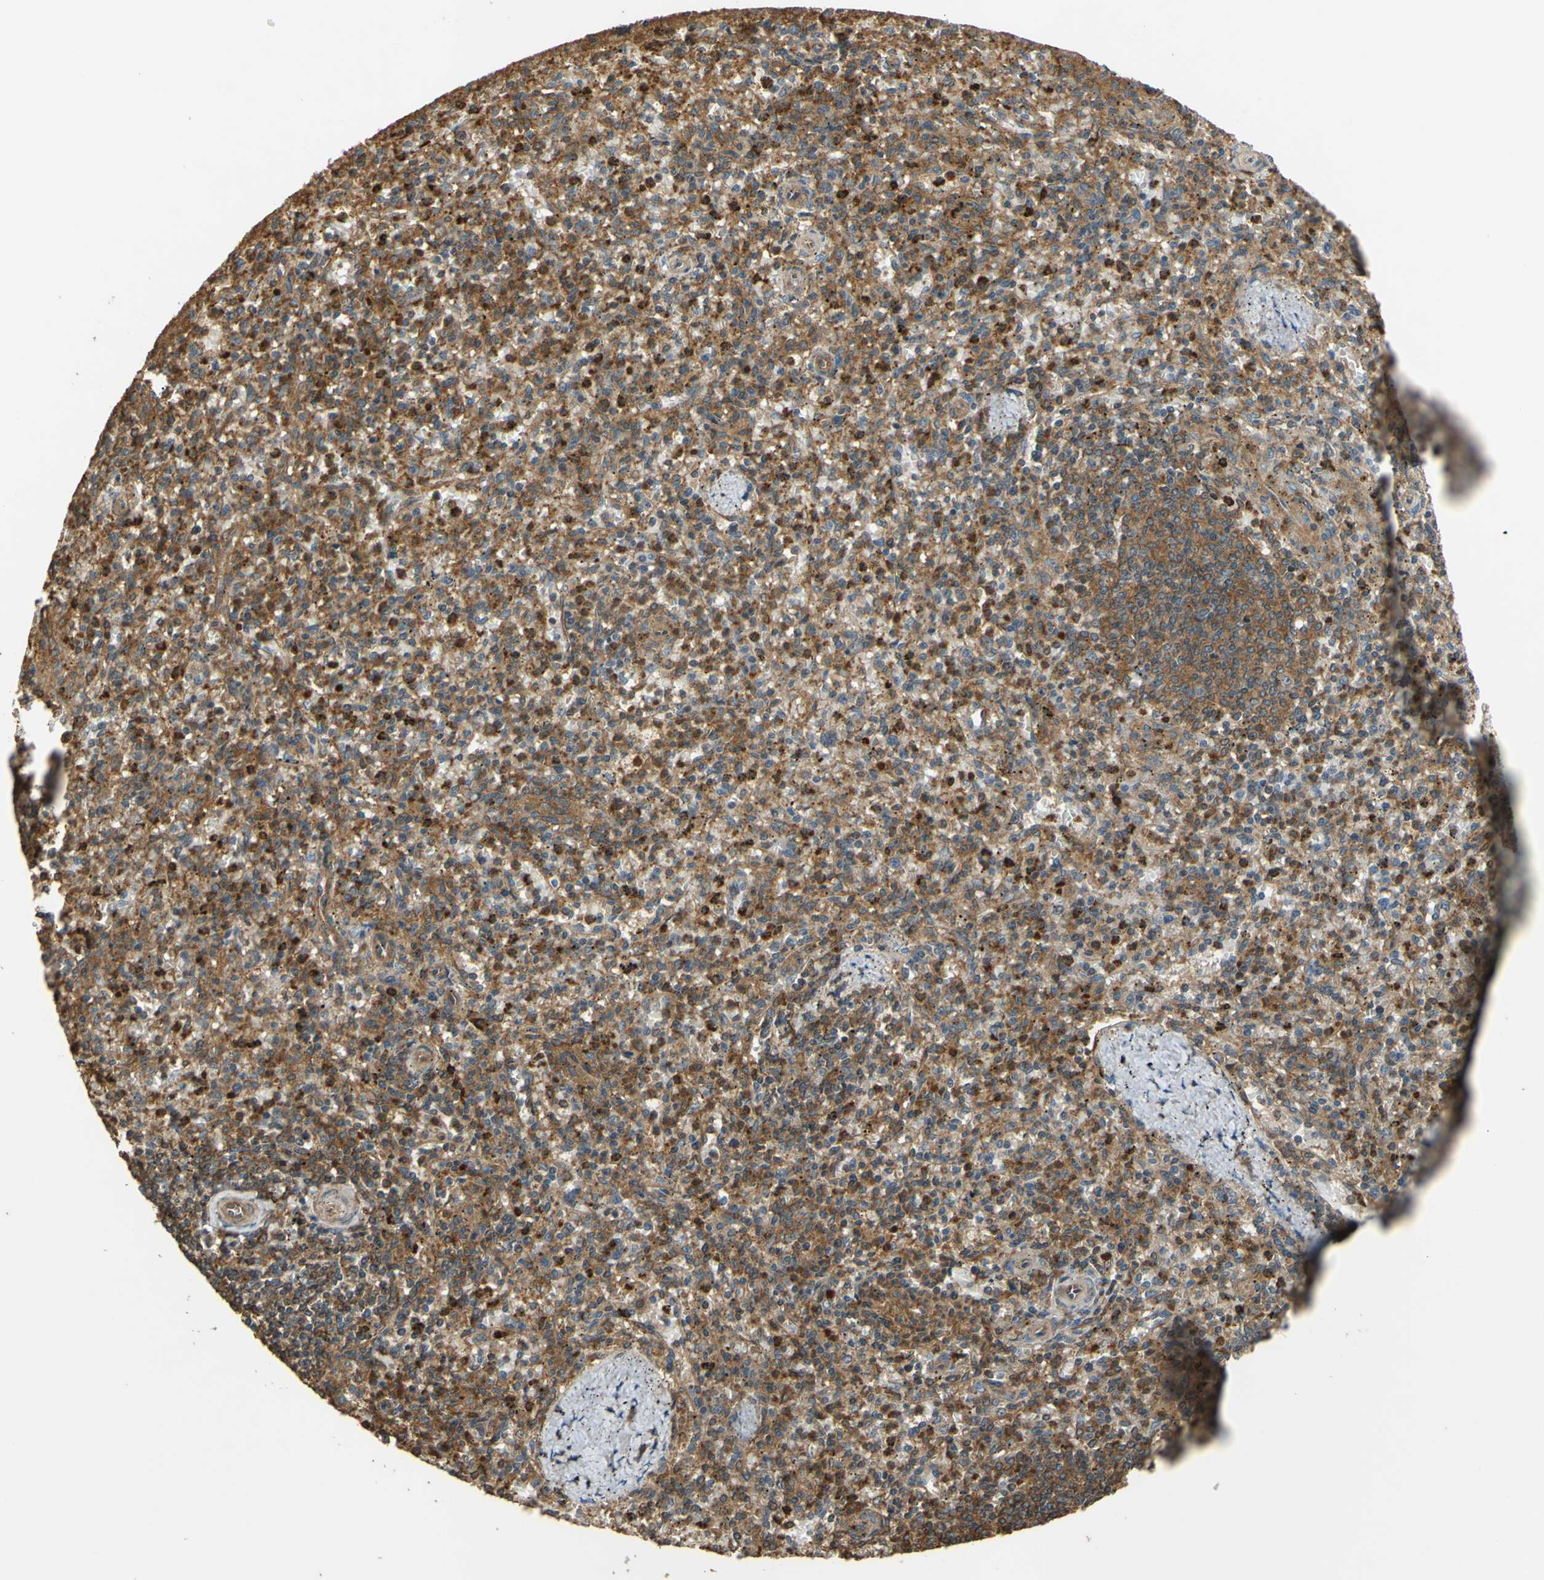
{"staining": {"intensity": "strong", "quantity": ">75%", "location": "cytoplasmic/membranous"}, "tissue": "spleen", "cell_type": "Cells in red pulp", "image_type": "normal", "snomed": [{"axis": "morphology", "description": "Normal tissue, NOS"}, {"axis": "topography", "description": "Spleen"}], "caption": "Benign spleen was stained to show a protein in brown. There is high levels of strong cytoplasmic/membranous positivity in about >75% of cells in red pulp. The staining is performed using DAB brown chromogen to label protein expression. The nuclei are counter-stained blue using hematoxylin.", "gene": "CTTN", "patient": {"sex": "male", "age": 72}}